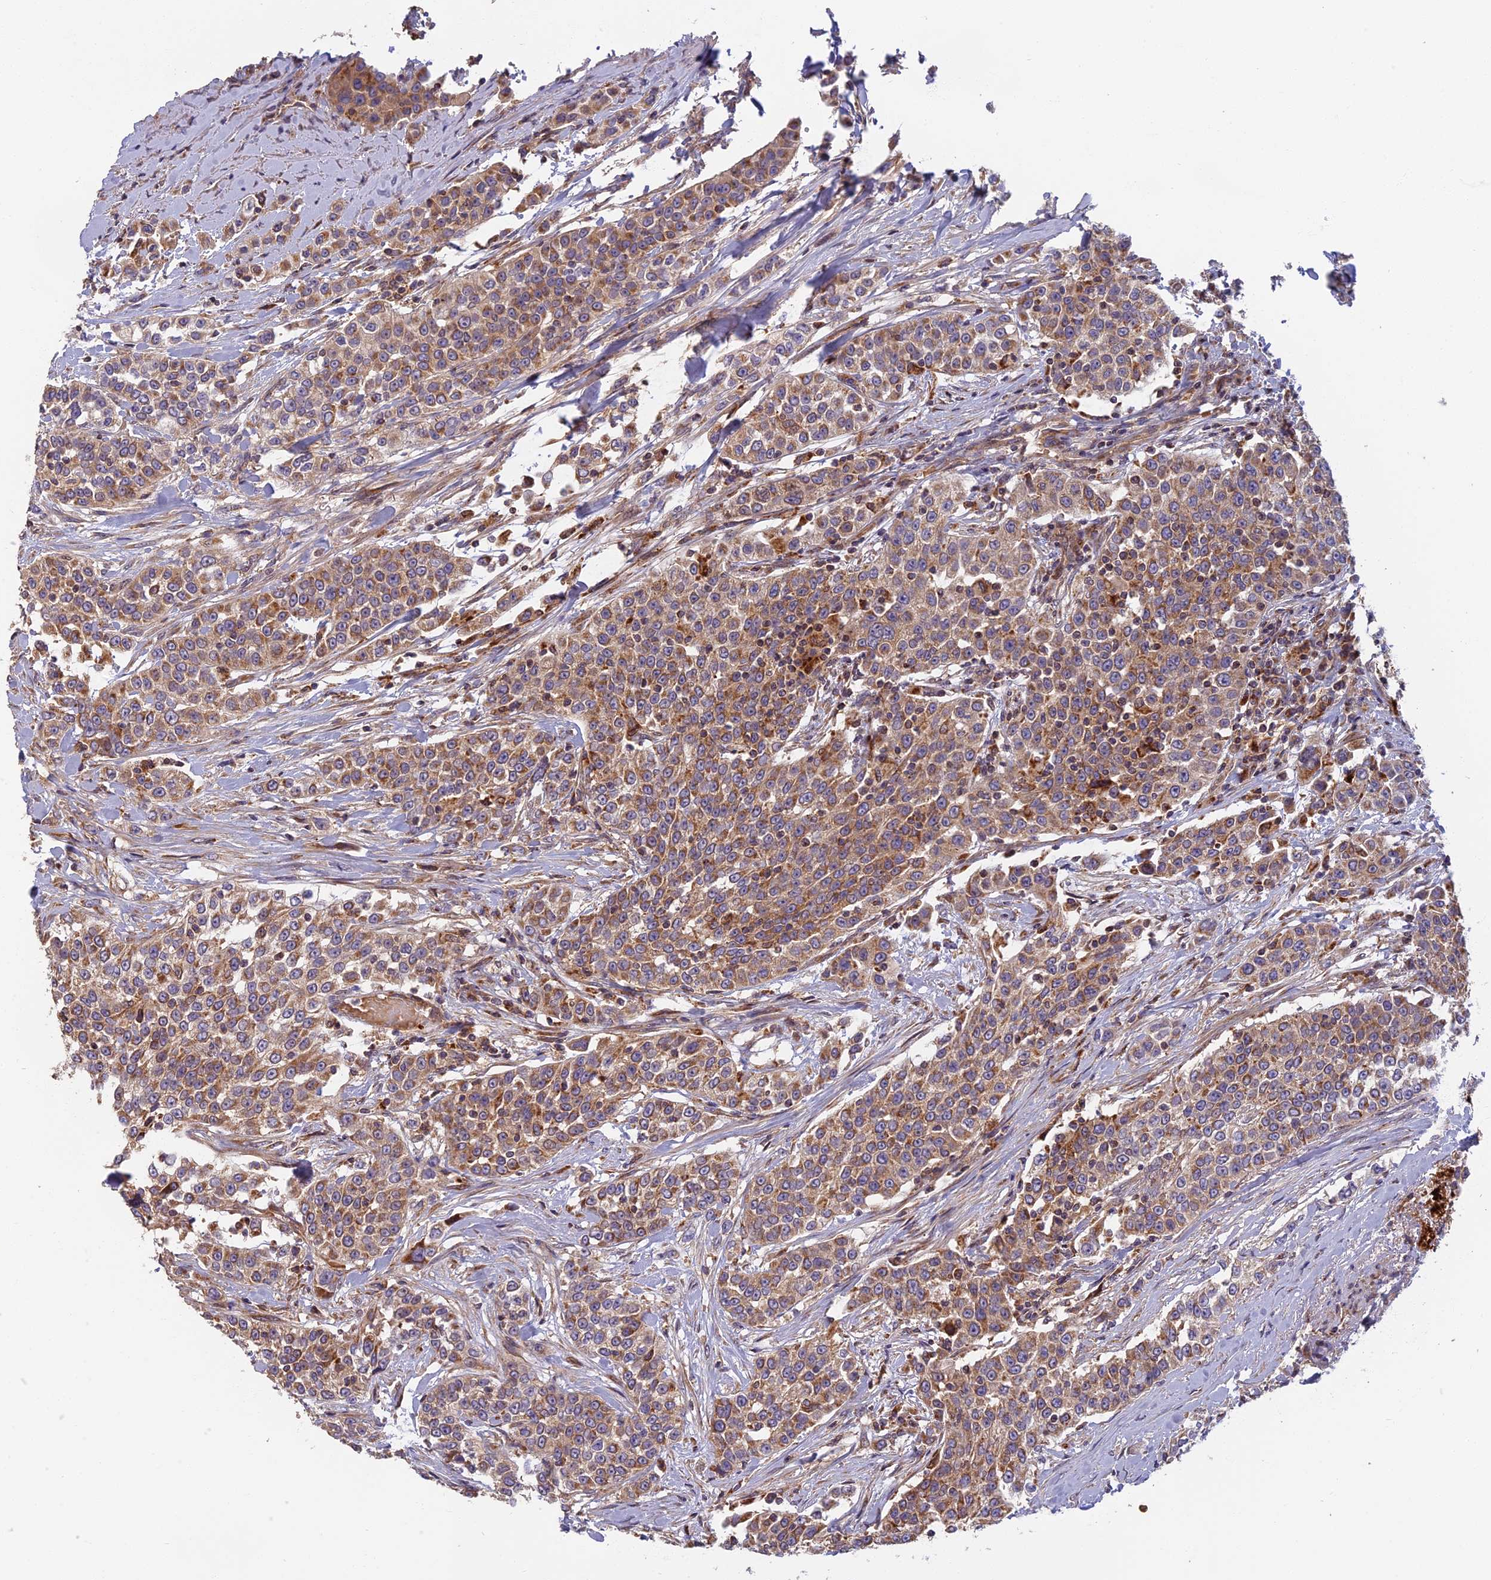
{"staining": {"intensity": "moderate", "quantity": ">75%", "location": "cytoplasmic/membranous"}, "tissue": "urothelial cancer", "cell_type": "Tumor cells", "image_type": "cancer", "snomed": [{"axis": "morphology", "description": "Urothelial carcinoma, High grade"}, {"axis": "topography", "description": "Urinary bladder"}], "caption": "The histopathology image demonstrates a brown stain indicating the presence of a protein in the cytoplasmic/membranous of tumor cells in high-grade urothelial carcinoma.", "gene": "EDAR", "patient": {"sex": "female", "age": 80}}